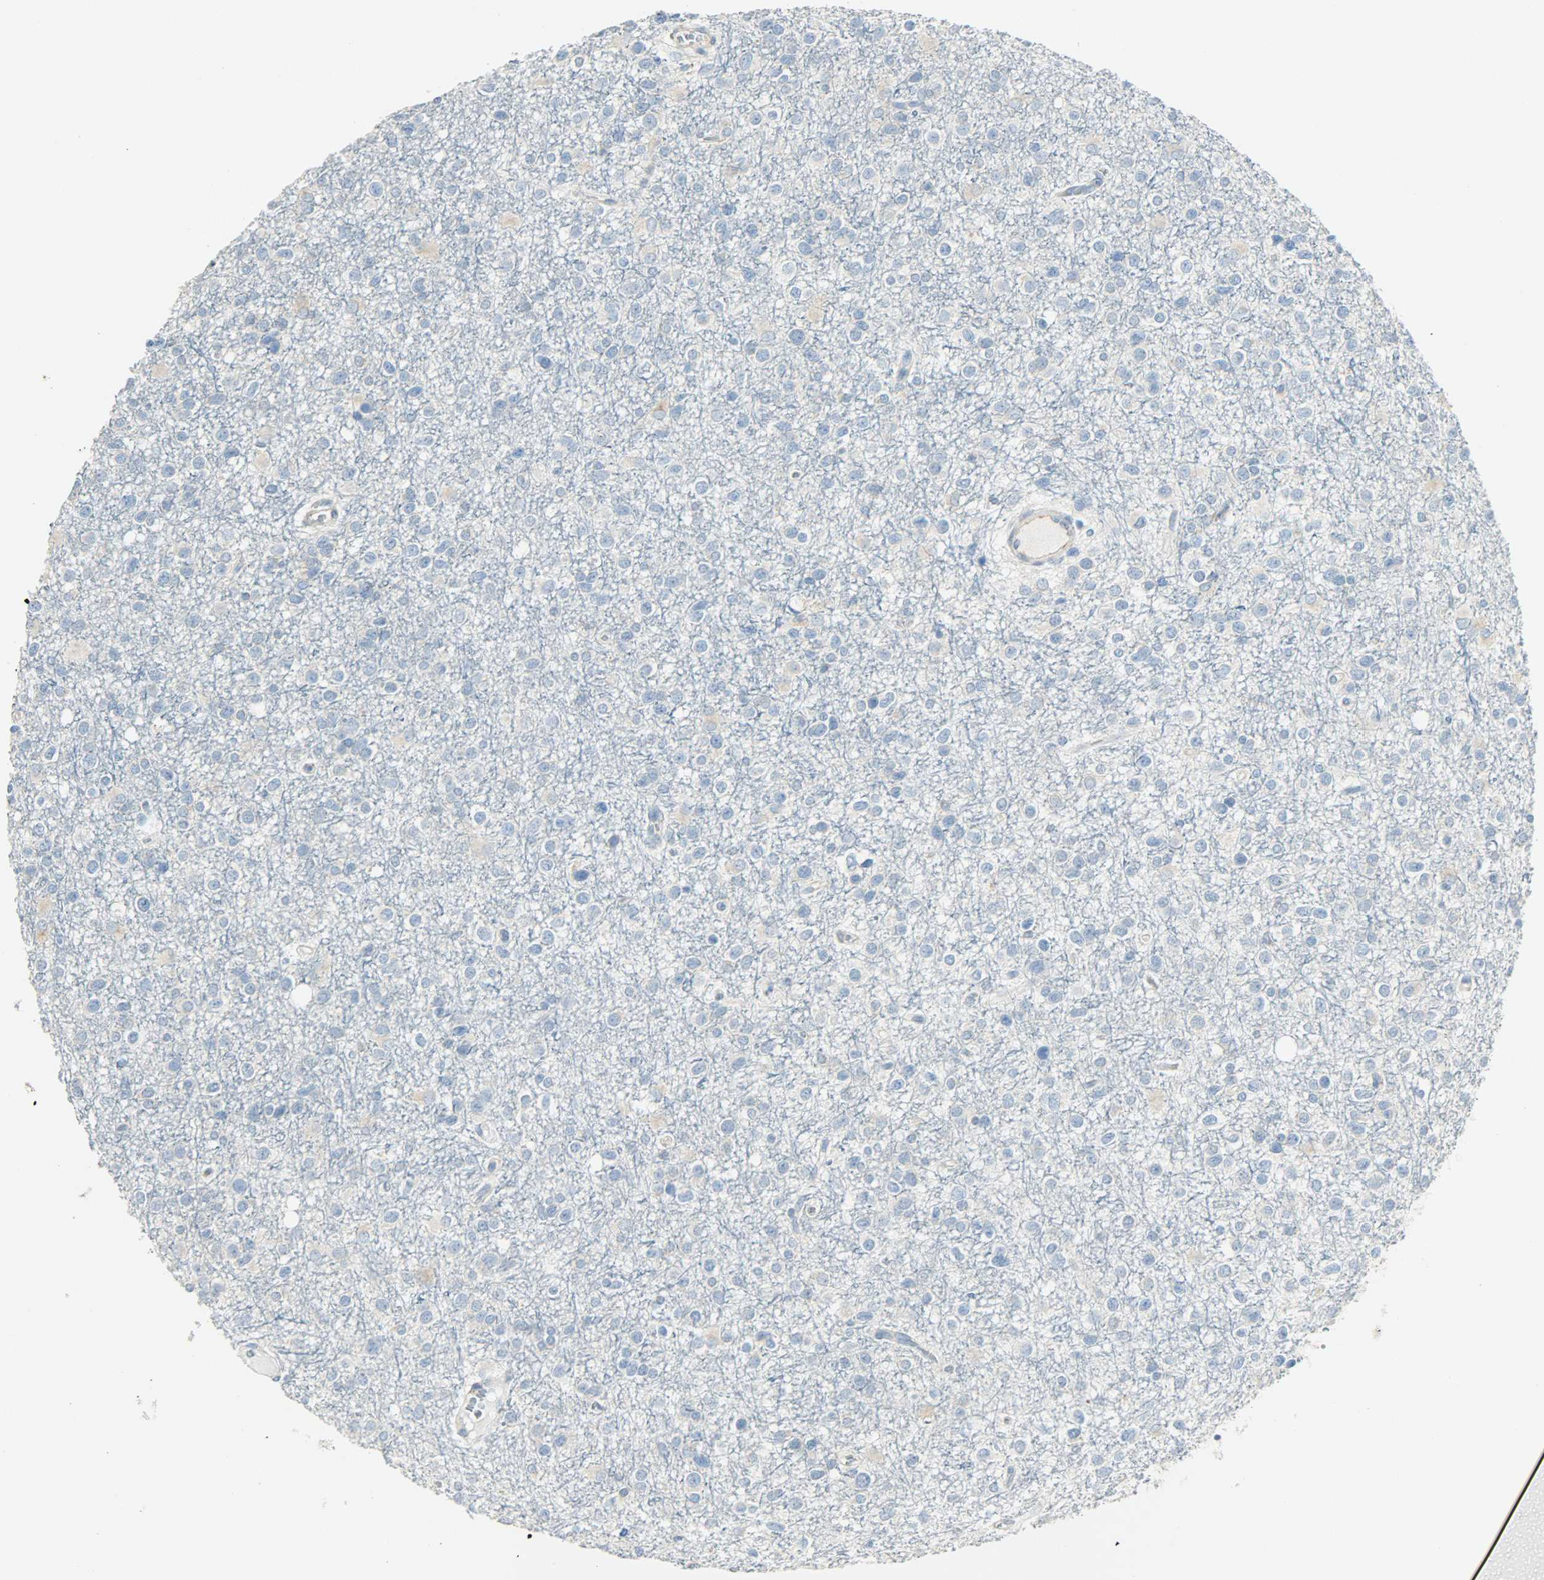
{"staining": {"intensity": "negative", "quantity": "none", "location": "none"}, "tissue": "glioma", "cell_type": "Tumor cells", "image_type": "cancer", "snomed": [{"axis": "morphology", "description": "Glioma, malignant, Low grade"}, {"axis": "topography", "description": "Brain"}], "caption": "Human glioma stained for a protein using immunohistochemistry shows no staining in tumor cells.", "gene": "PKD2", "patient": {"sex": "male", "age": 42}}